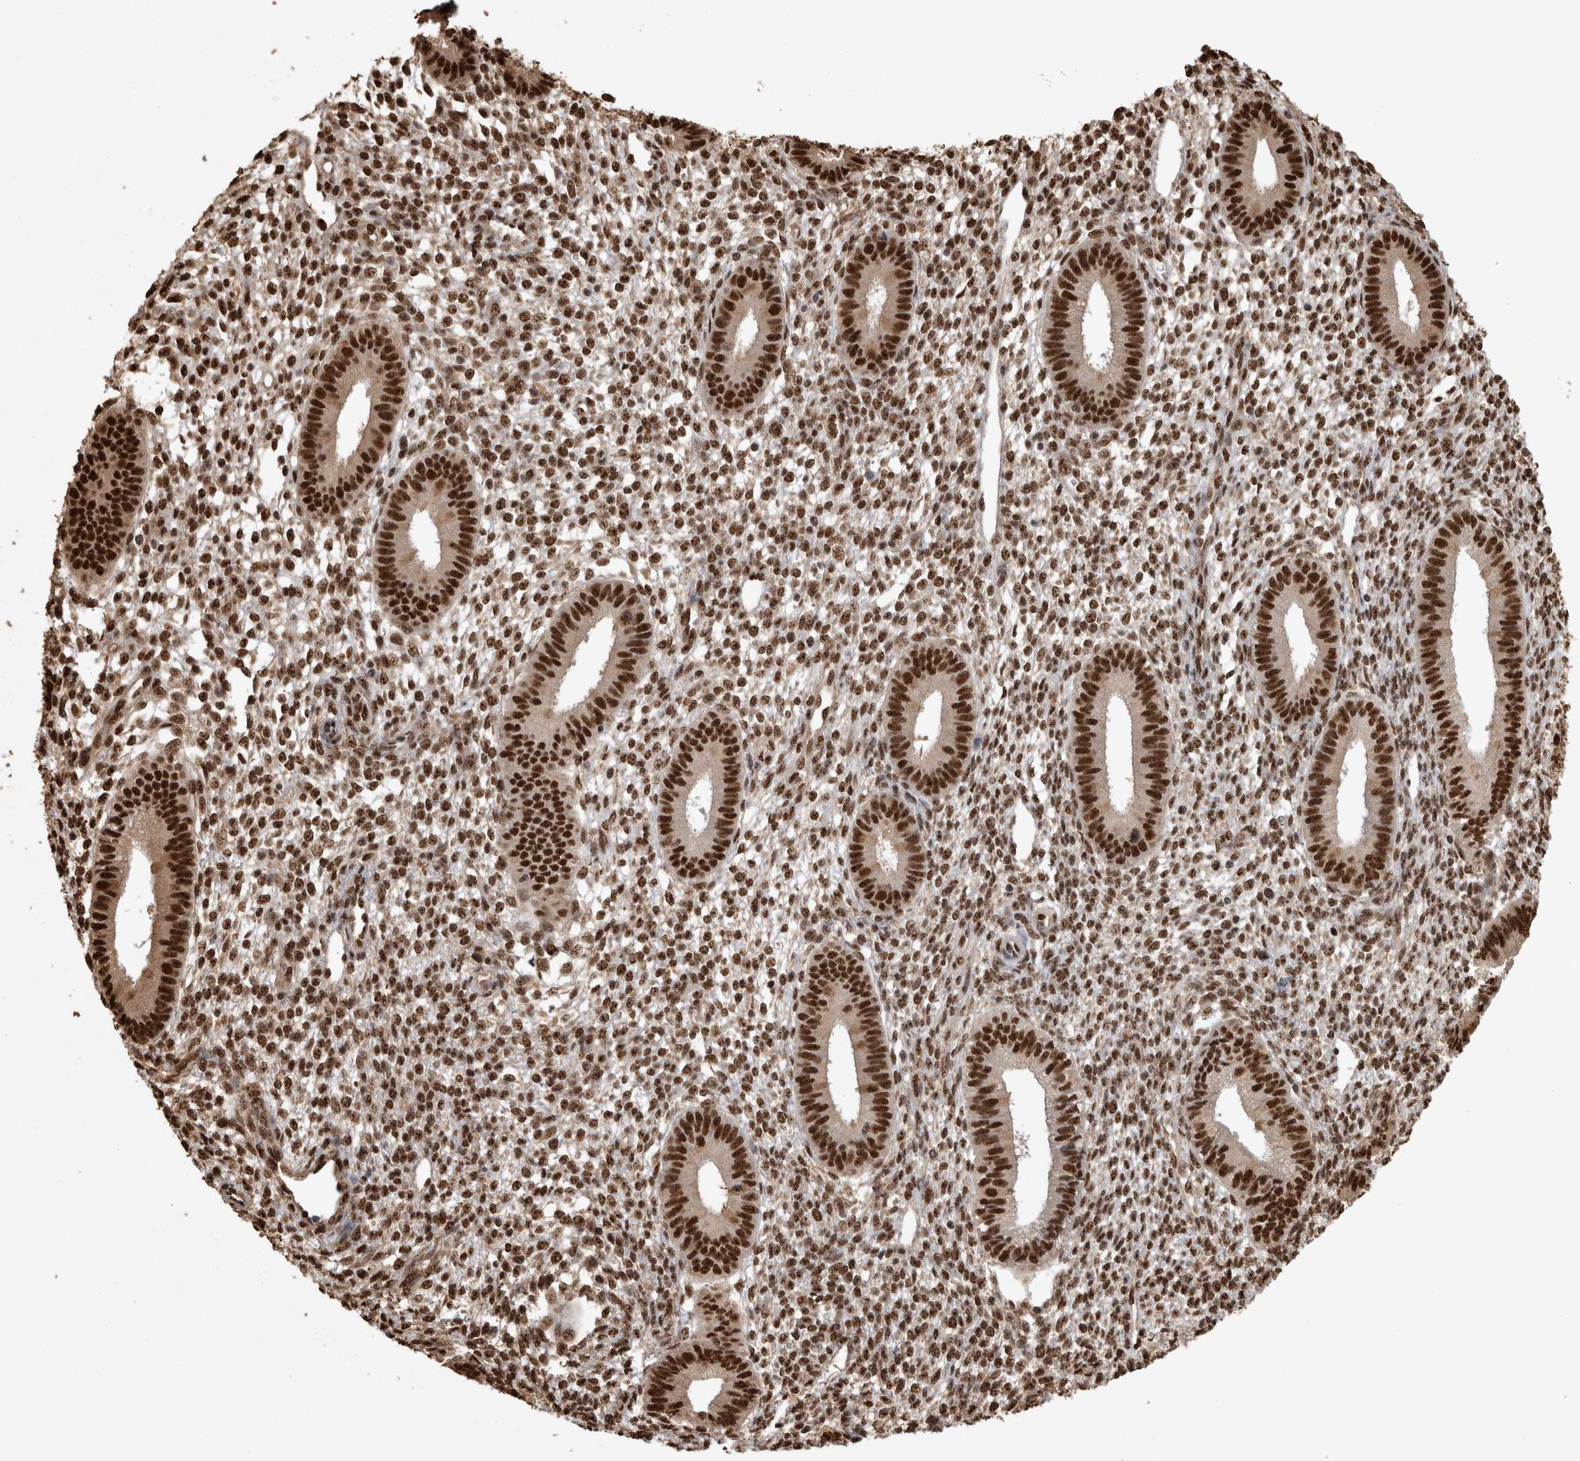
{"staining": {"intensity": "strong", "quantity": ">75%", "location": "nuclear"}, "tissue": "endometrium", "cell_type": "Cells in endometrial stroma", "image_type": "normal", "snomed": [{"axis": "morphology", "description": "Normal tissue, NOS"}, {"axis": "topography", "description": "Endometrium"}], "caption": "A photomicrograph of human endometrium stained for a protein reveals strong nuclear brown staining in cells in endometrial stroma. (brown staining indicates protein expression, while blue staining denotes nuclei).", "gene": "RAD50", "patient": {"sex": "female", "age": 46}}